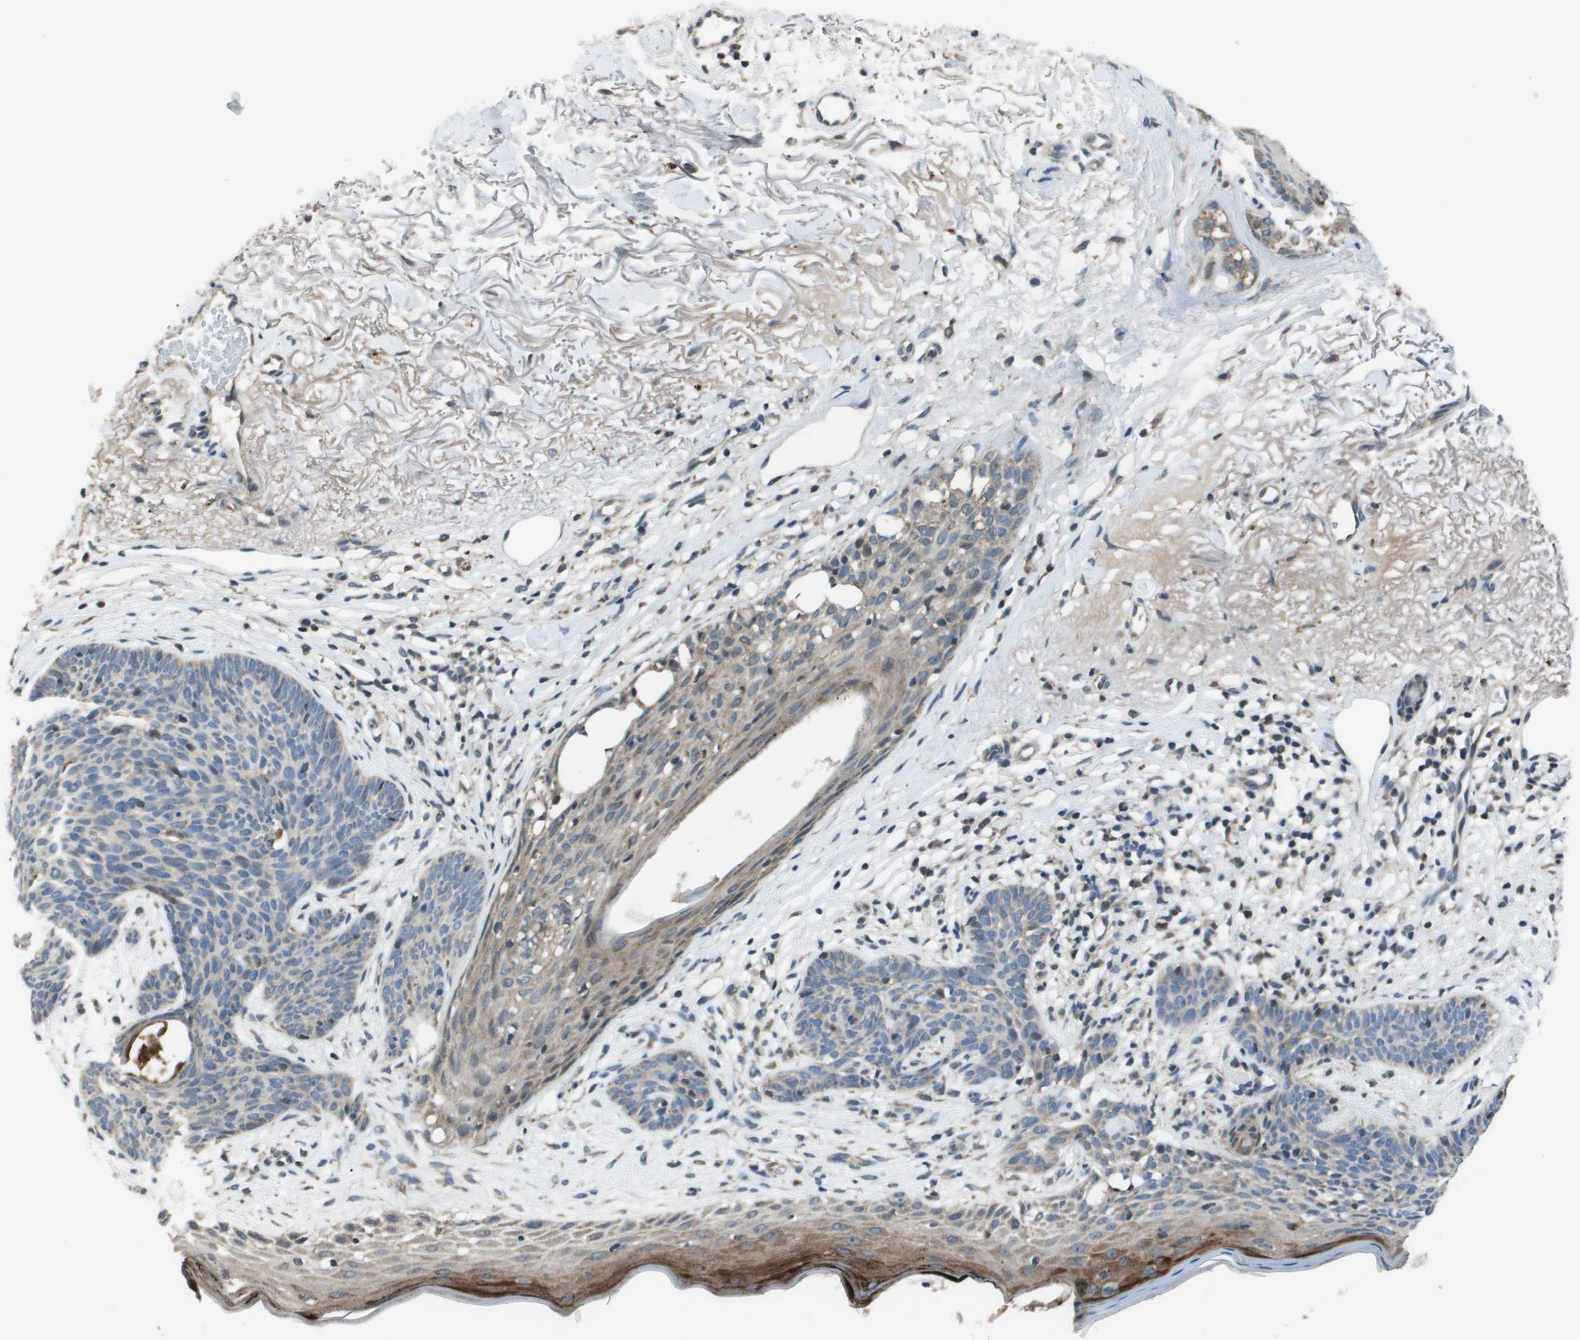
{"staining": {"intensity": "negative", "quantity": "none", "location": "none"}, "tissue": "skin cancer", "cell_type": "Tumor cells", "image_type": "cancer", "snomed": [{"axis": "morphology", "description": "Normal tissue, NOS"}, {"axis": "morphology", "description": "Basal cell carcinoma"}, {"axis": "topography", "description": "Skin"}], "caption": "Tumor cells show no significant protein positivity in skin cancer (basal cell carcinoma). (IHC, brightfield microscopy, high magnification).", "gene": "GOSR2", "patient": {"sex": "female", "age": 70}}